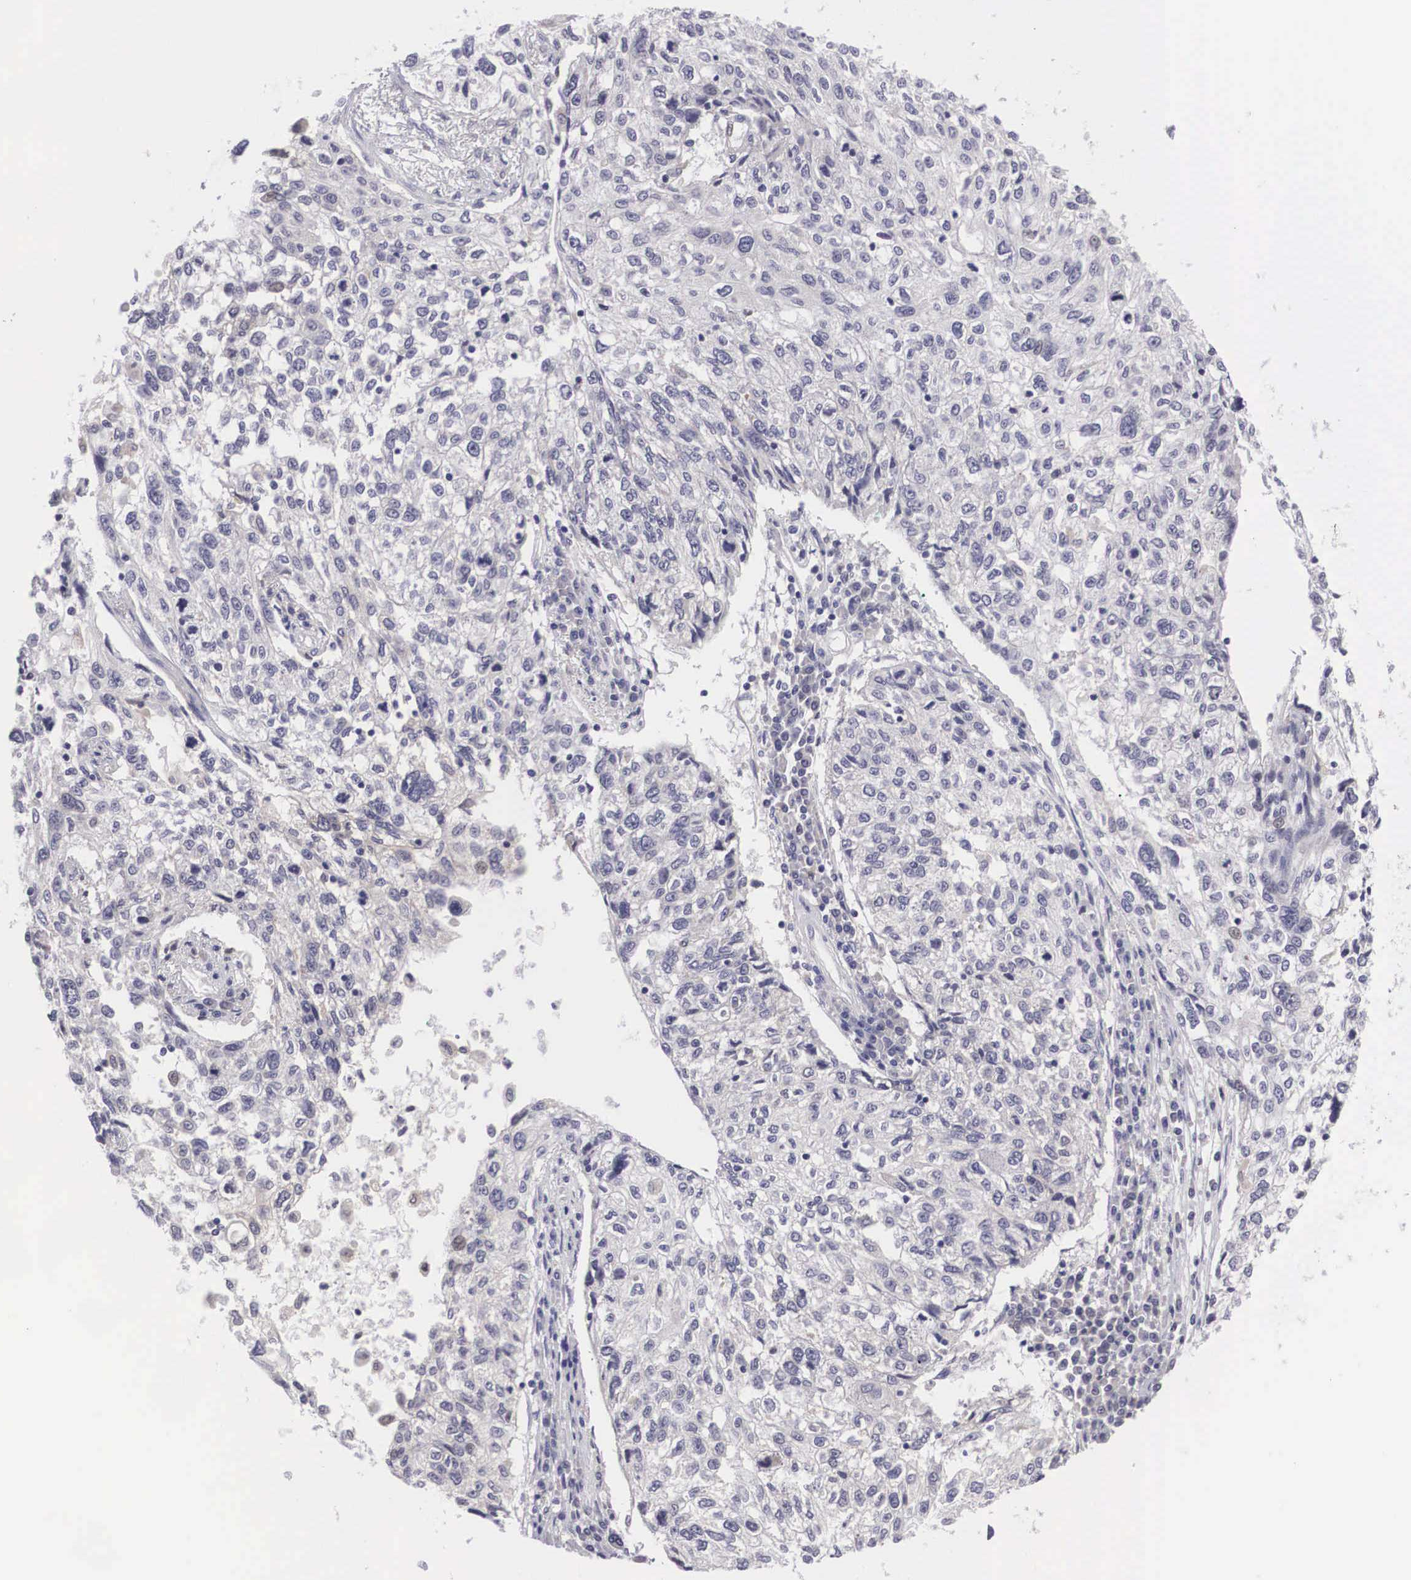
{"staining": {"intensity": "negative", "quantity": "none", "location": "none"}, "tissue": "cervical cancer", "cell_type": "Tumor cells", "image_type": "cancer", "snomed": [{"axis": "morphology", "description": "Squamous cell carcinoma, NOS"}, {"axis": "topography", "description": "Cervix"}], "caption": "Protein analysis of cervical cancer demonstrates no significant expression in tumor cells.", "gene": "GRIPAP1", "patient": {"sex": "female", "age": 57}}